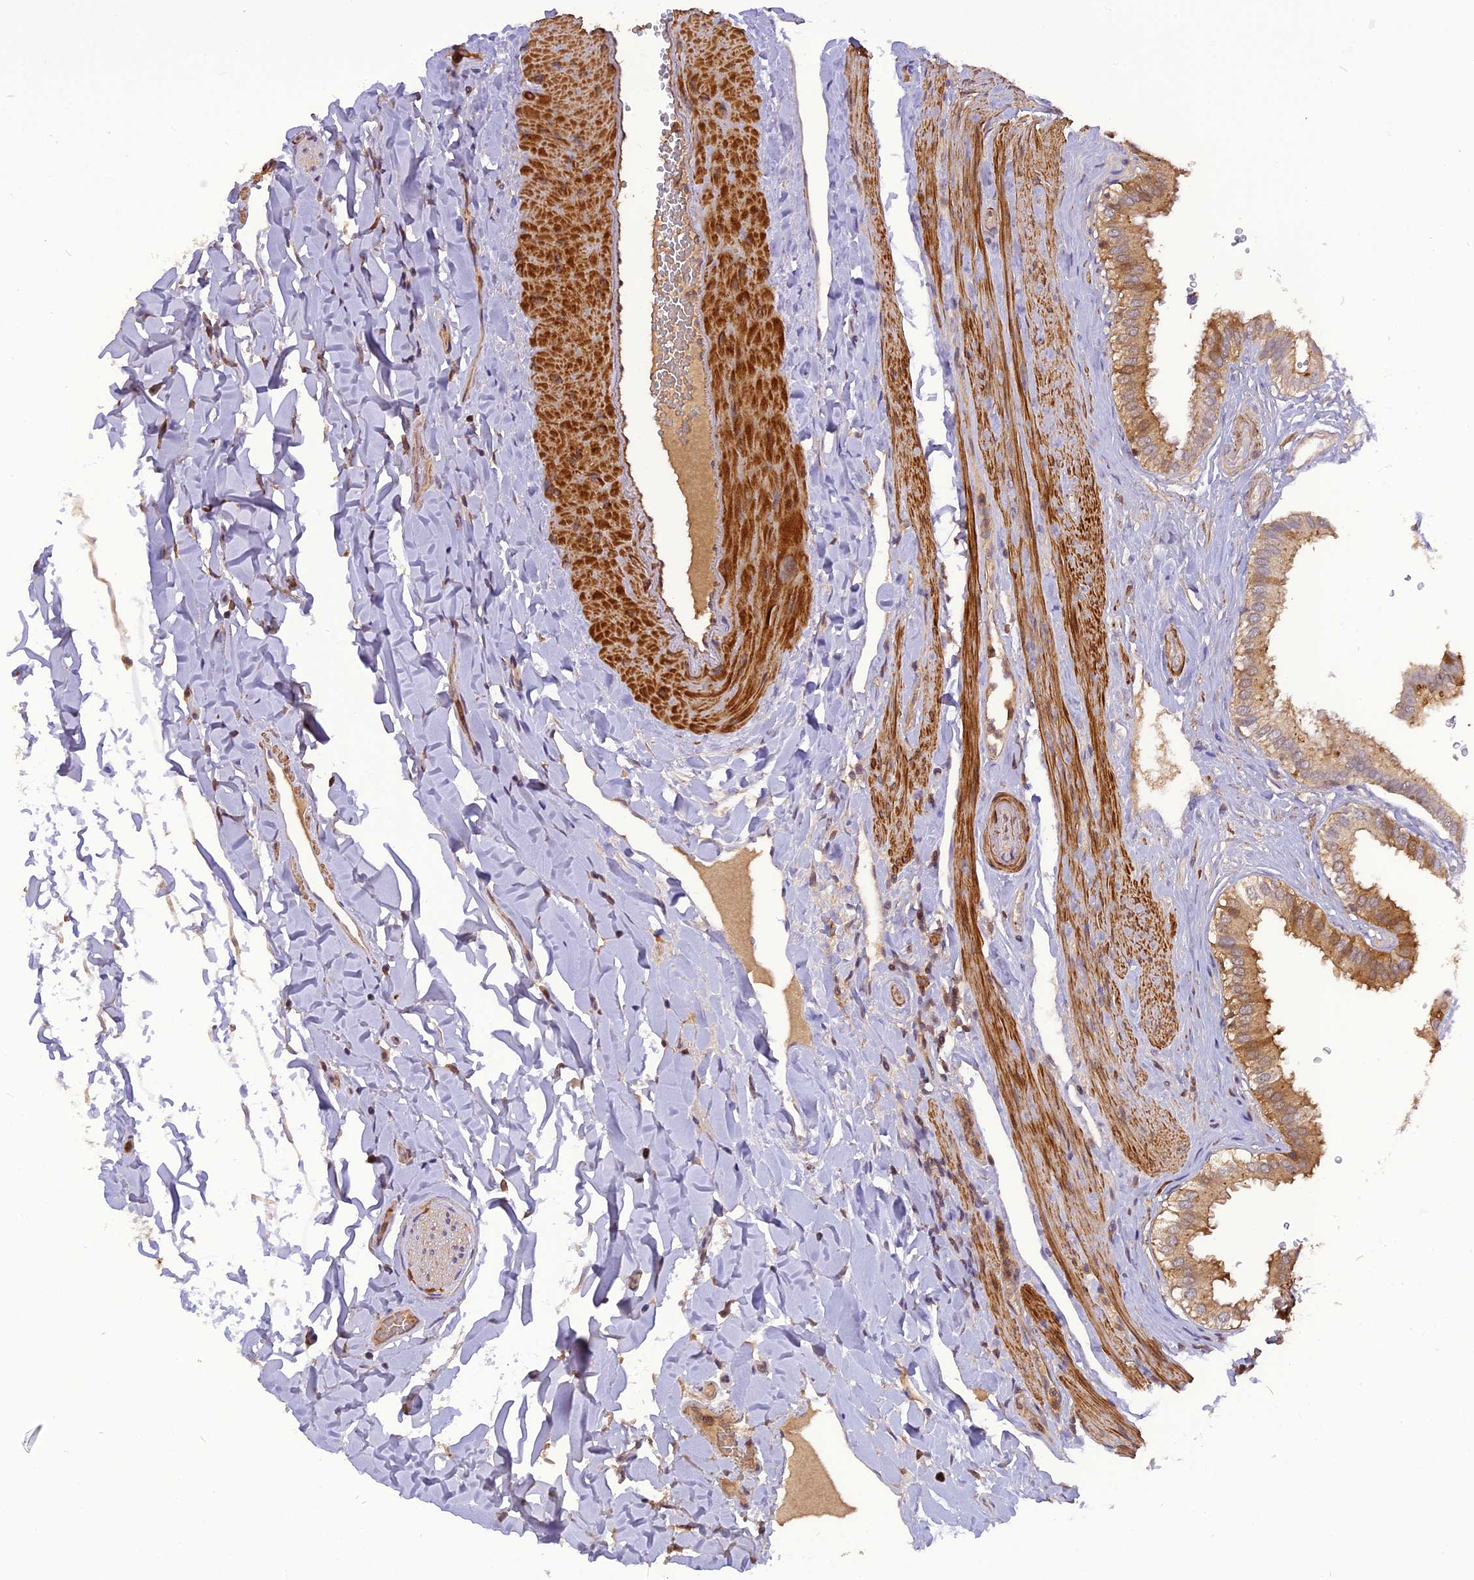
{"staining": {"intensity": "strong", "quantity": ">75%", "location": "cytoplasmic/membranous"}, "tissue": "gallbladder", "cell_type": "Glandular cells", "image_type": "normal", "snomed": [{"axis": "morphology", "description": "Normal tissue, NOS"}, {"axis": "topography", "description": "Gallbladder"}], "caption": "IHC histopathology image of unremarkable gallbladder stained for a protein (brown), which displays high levels of strong cytoplasmic/membranous expression in approximately >75% of glandular cells.", "gene": "STOML1", "patient": {"sex": "female", "age": 61}}